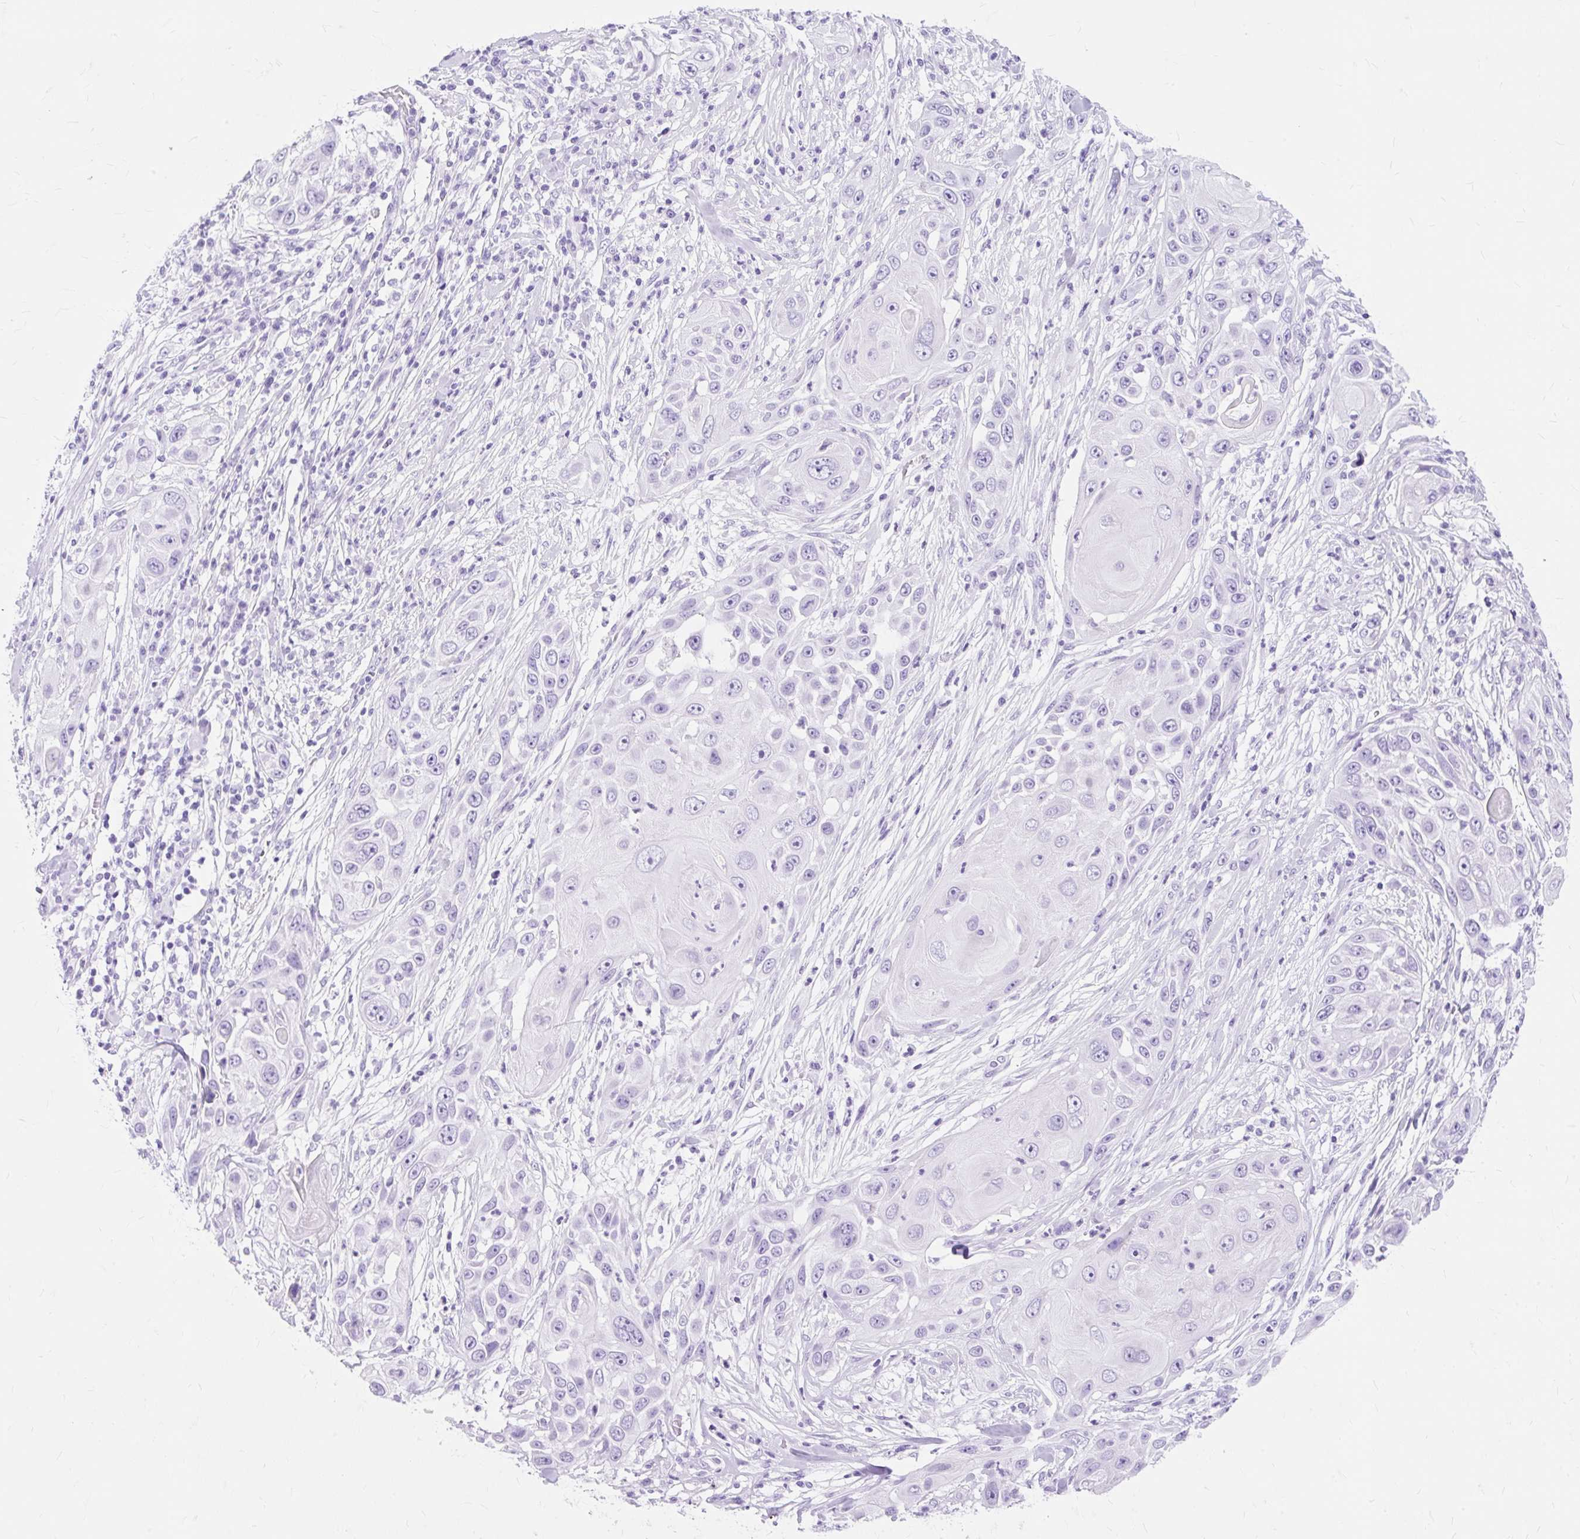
{"staining": {"intensity": "negative", "quantity": "none", "location": "none"}, "tissue": "skin cancer", "cell_type": "Tumor cells", "image_type": "cancer", "snomed": [{"axis": "morphology", "description": "Squamous cell carcinoma, NOS"}, {"axis": "topography", "description": "Skin"}], "caption": "DAB immunohistochemical staining of squamous cell carcinoma (skin) displays no significant positivity in tumor cells.", "gene": "MBP", "patient": {"sex": "female", "age": 44}}